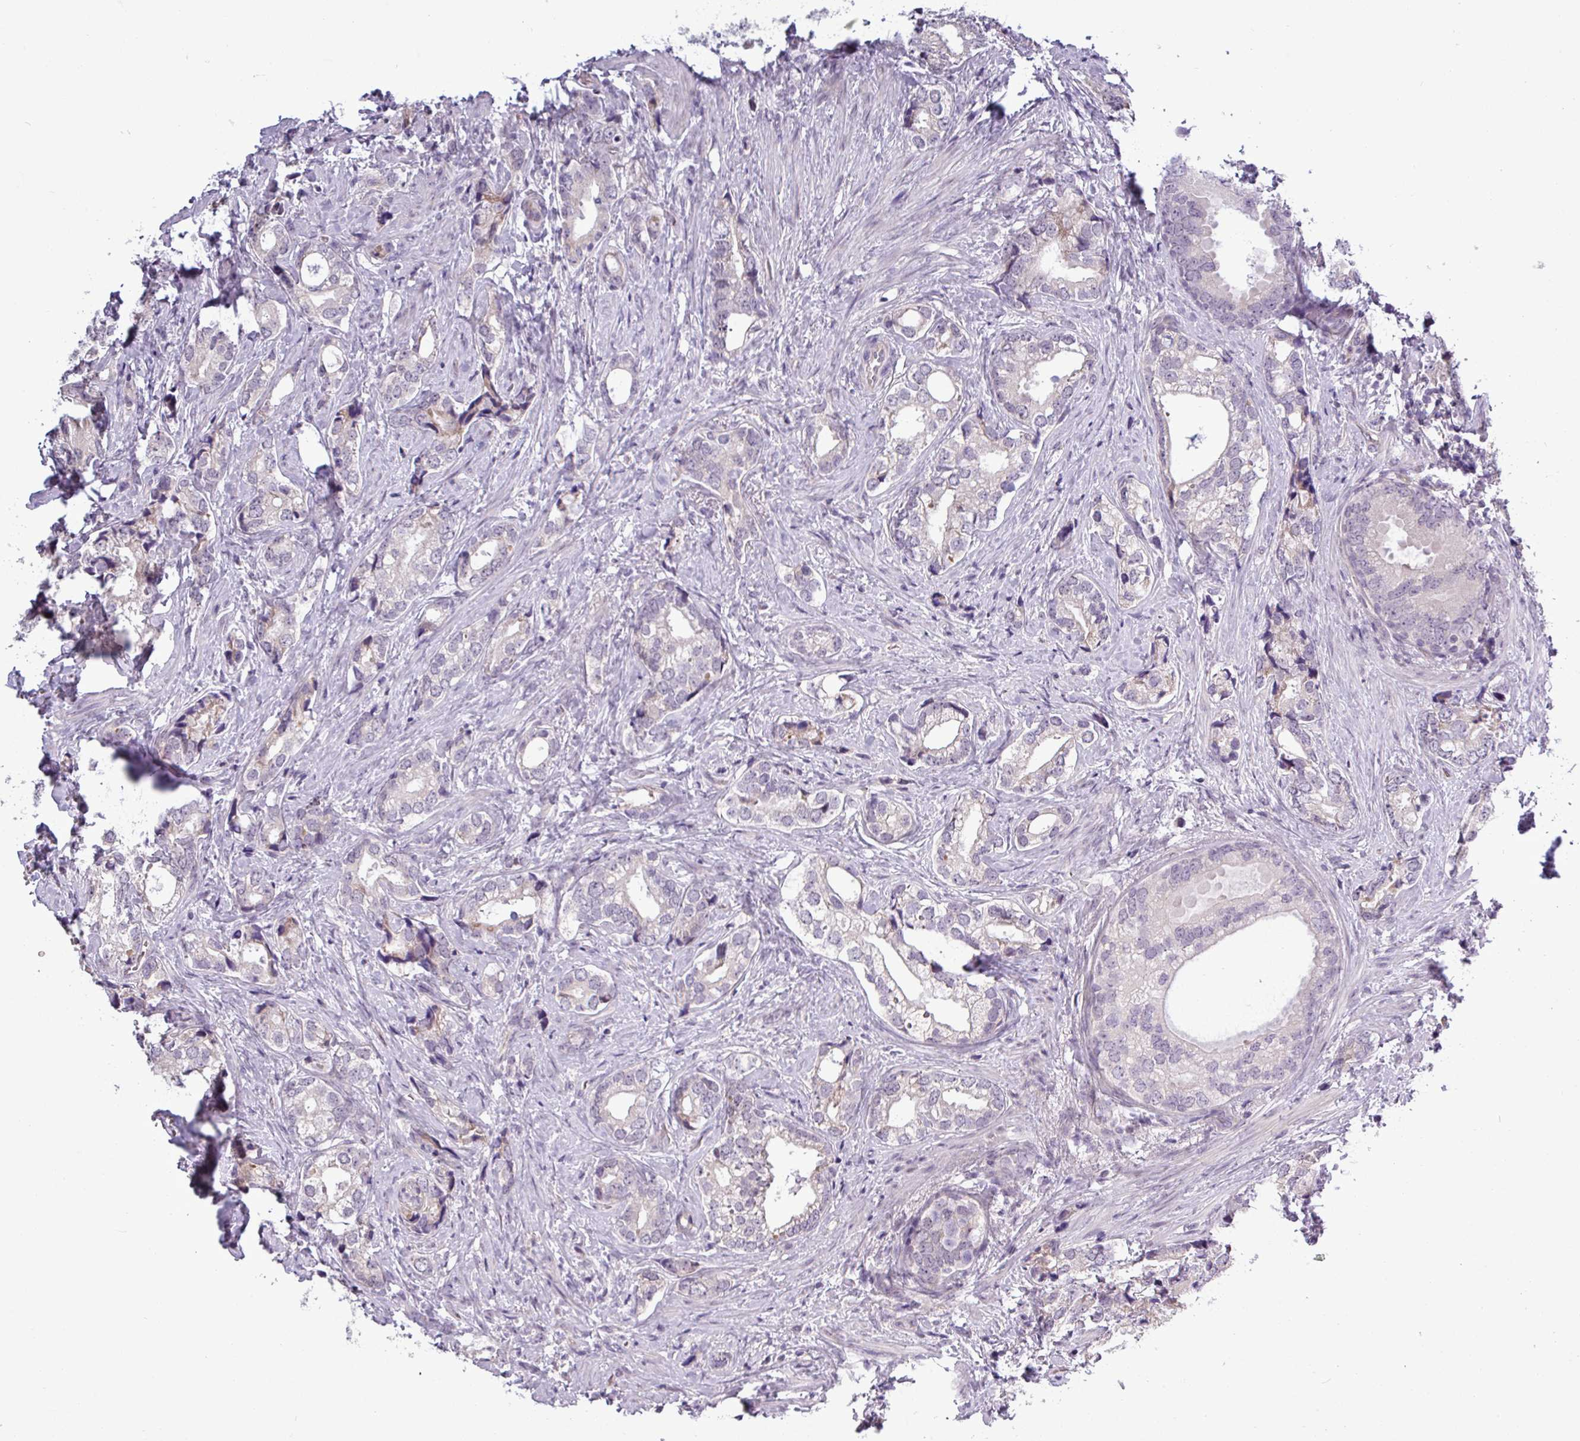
{"staining": {"intensity": "negative", "quantity": "none", "location": "none"}, "tissue": "prostate cancer", "cell_type": "Tumor cells", "image_type": "cancer", "snomed": [{"axis": "morphology", "description": "Adenocarcinoma, High grade"}, {"axis": "topography", "description": "Prostate"}], "caption": "Tumor cells show no significant protein positivity in prostate adenocarcinoma (high-grade).", "gene": "GPT2", "patient": {"sex": "male", "age": 75}}